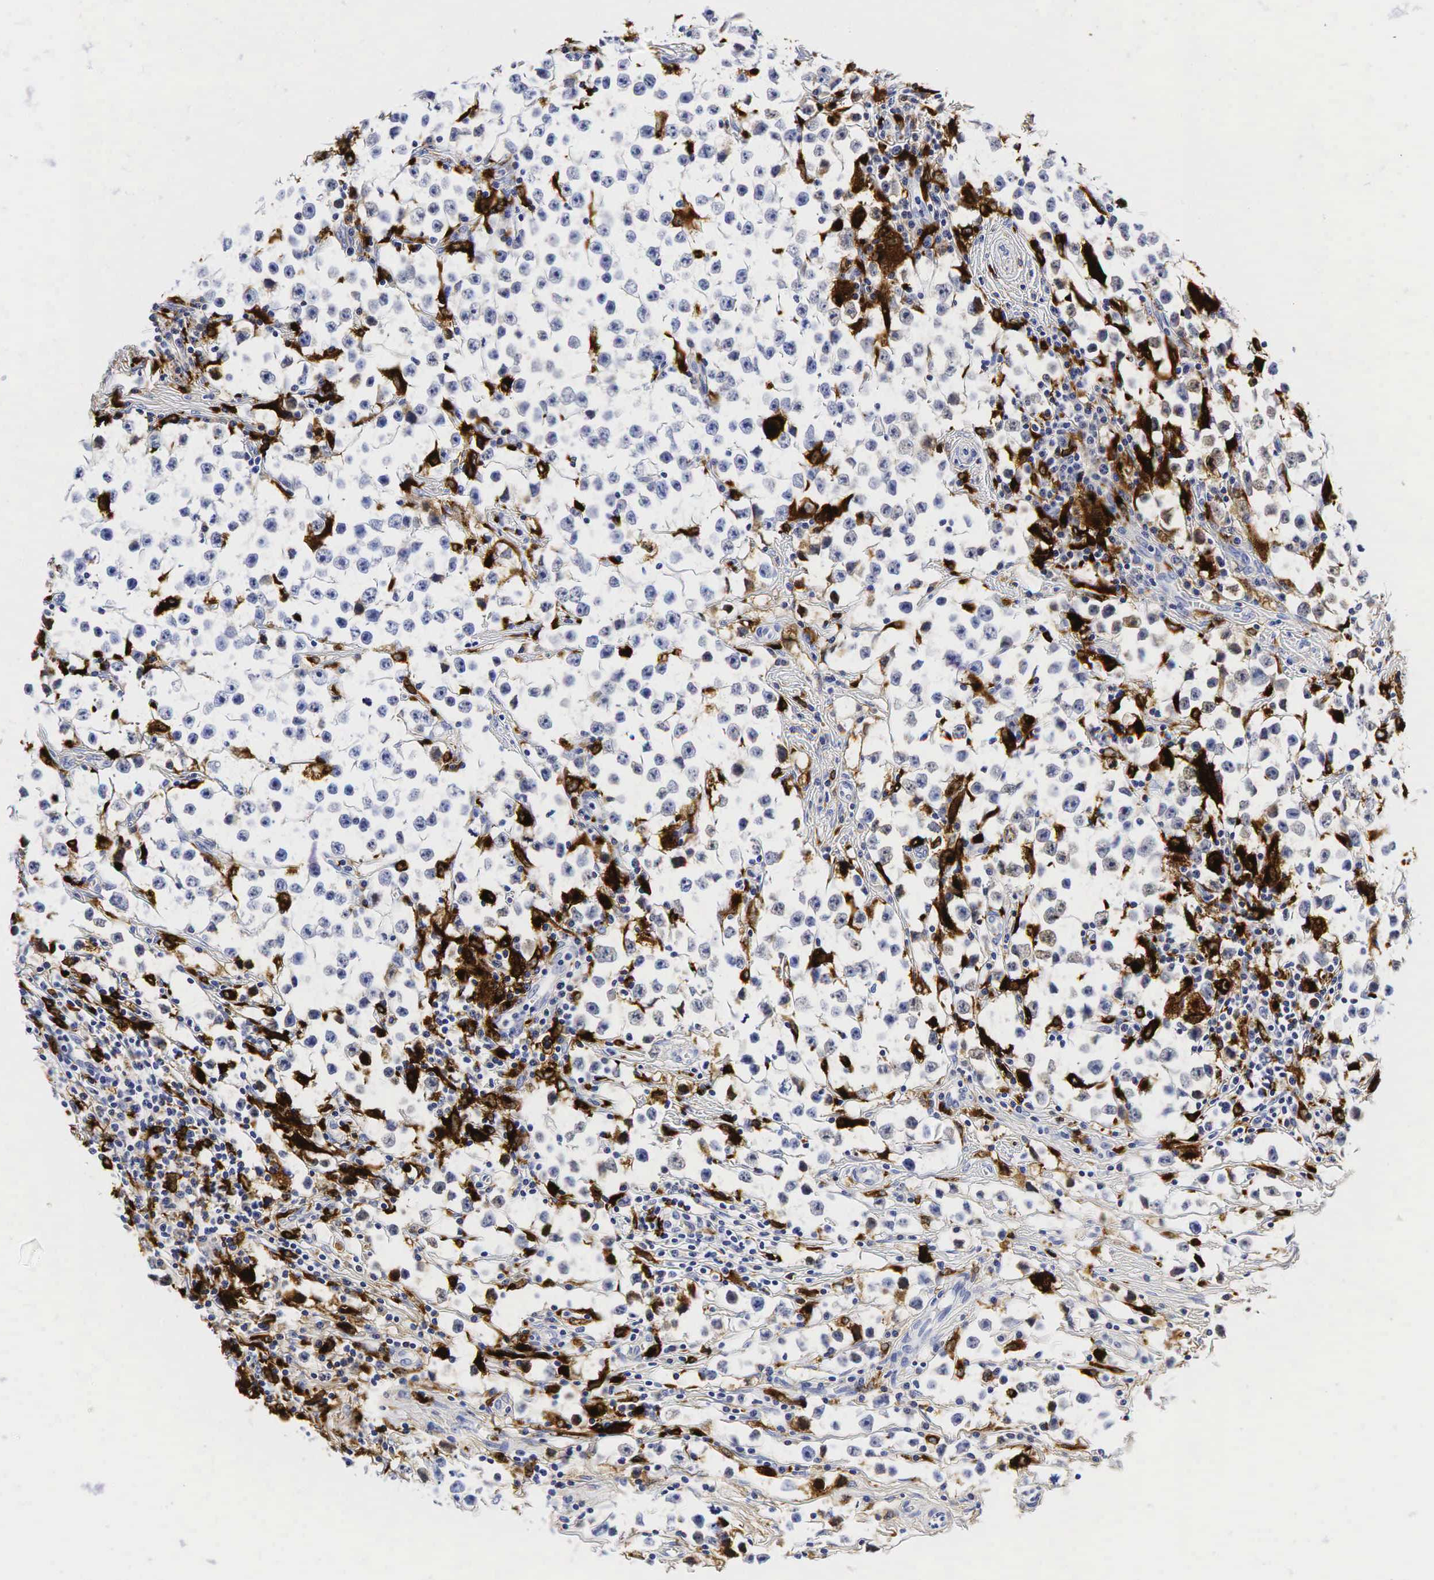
{"staining": {"intensity": "negative", "quantity": "none", "location": "none"}, "tissue": "testis cancer", "cell_type": "Tumor cells", "image_type": "cancer", "snomed": [{"axis": "morphology", "description": "Seminoma, NOS"}, {"axis": "topography", "description": "Testis"}], "caption": "This micrograph is of testis seminoma stained with immunohistochemistry (IHC) to label a protein in brown with the nuclei are counter-stained blue. There is no staining in tumor cells.", "gene": "LYZ", "patient": {"sex": "male", "age": 35}}